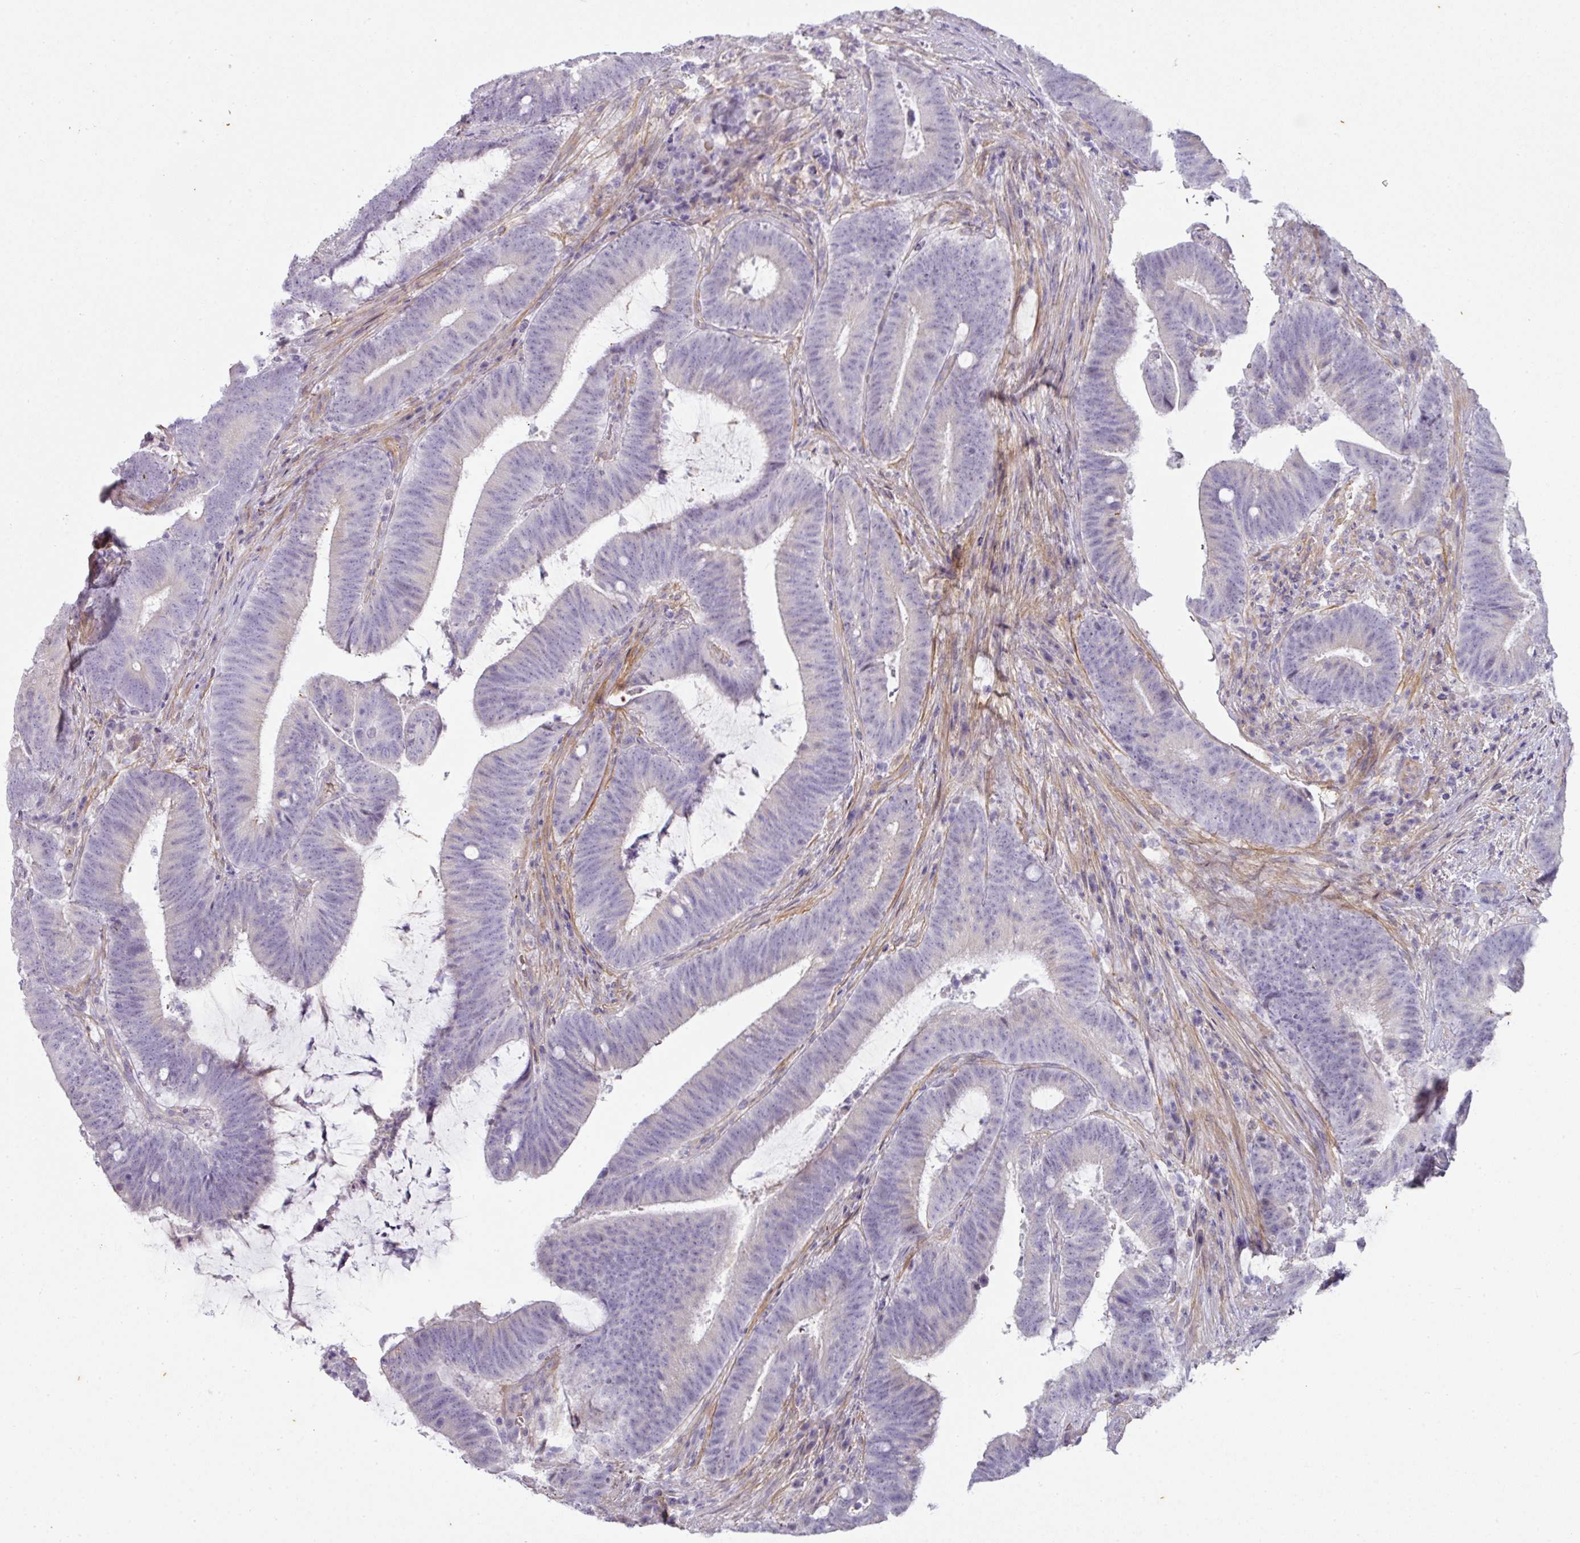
{"staining": {"intensity": "negative", "quantity": "none", "location": "none"}, "tissue": "colorectal cancer", "cell_type": "Tumor cells", "image_type": "cancer", "snomed": [{"axis": "morphology", "description": "Adenocarcinoma, NOS"}, {"axis": "topography", "description": "Colon"}], "caption": "Adenocarcinoma (colorectal) was stained to show a protein in brown. There is no significant expression in tumor cells.", "gene": "OR52N1", "patient": {"sex": "female", "age": 43}}